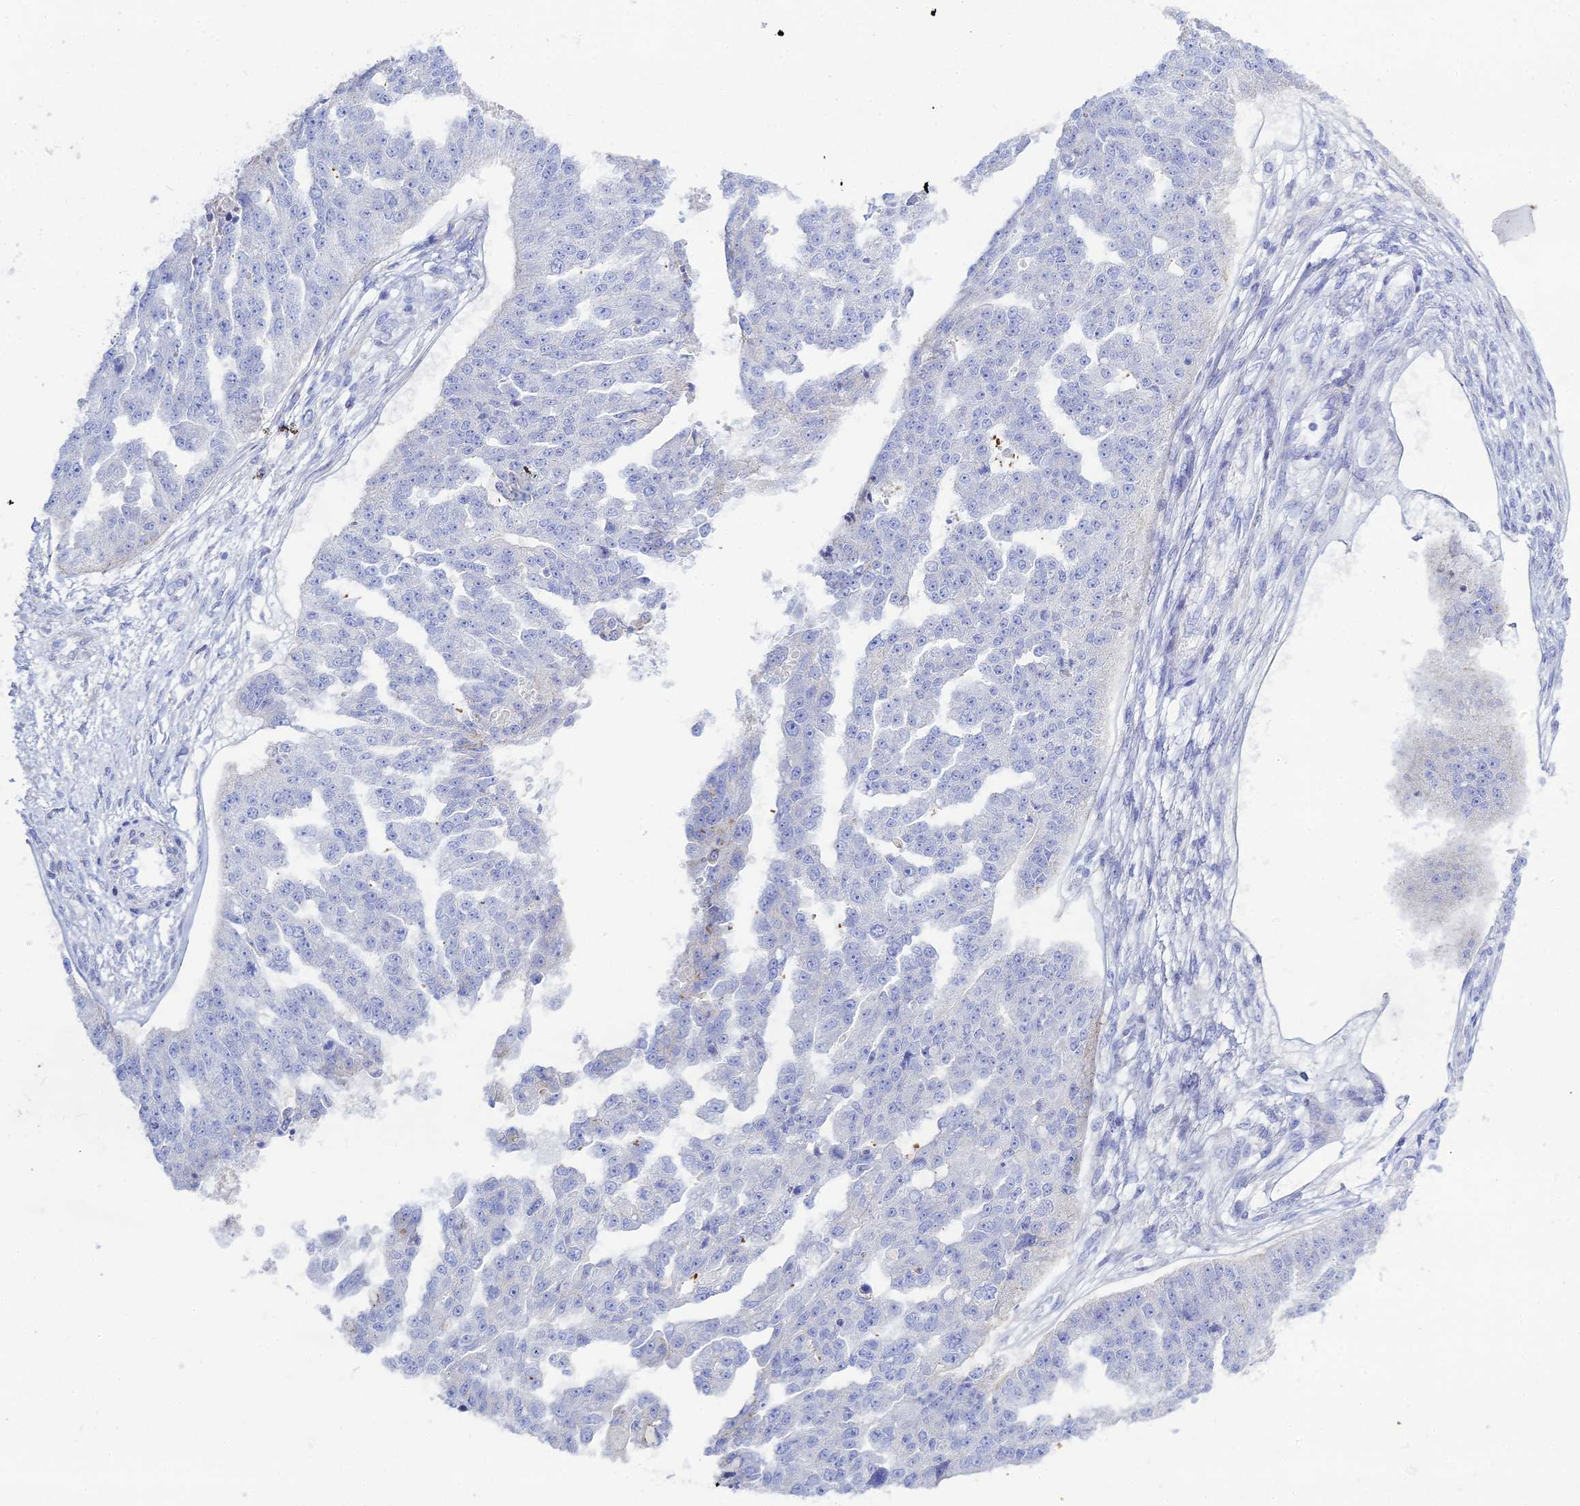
{"staining": {"intensity": "negative", "quantity": "none", "location": "none"}, "tissue": "ovarian cancer", "cell_type": "Tumor cells", "image_type": "cancer", "snomed": [{"axis": "morphology", "description": "Cystadenocarcinoma, serous, NOS"}, {"axis": "topography", "description": "Ovary"}], "caption": "Immunohistochemistry (IHC) micrograph of neoplastic tissue: ovarian cancer stained with DAB (3,3'-diaminobenzidine) shows no significant protein expression in tumor cells. (DAB immunohistochemistry (IHC), high magnification).", "gene": "DHX34", "patient": {"sex": "female", "age": 58}}